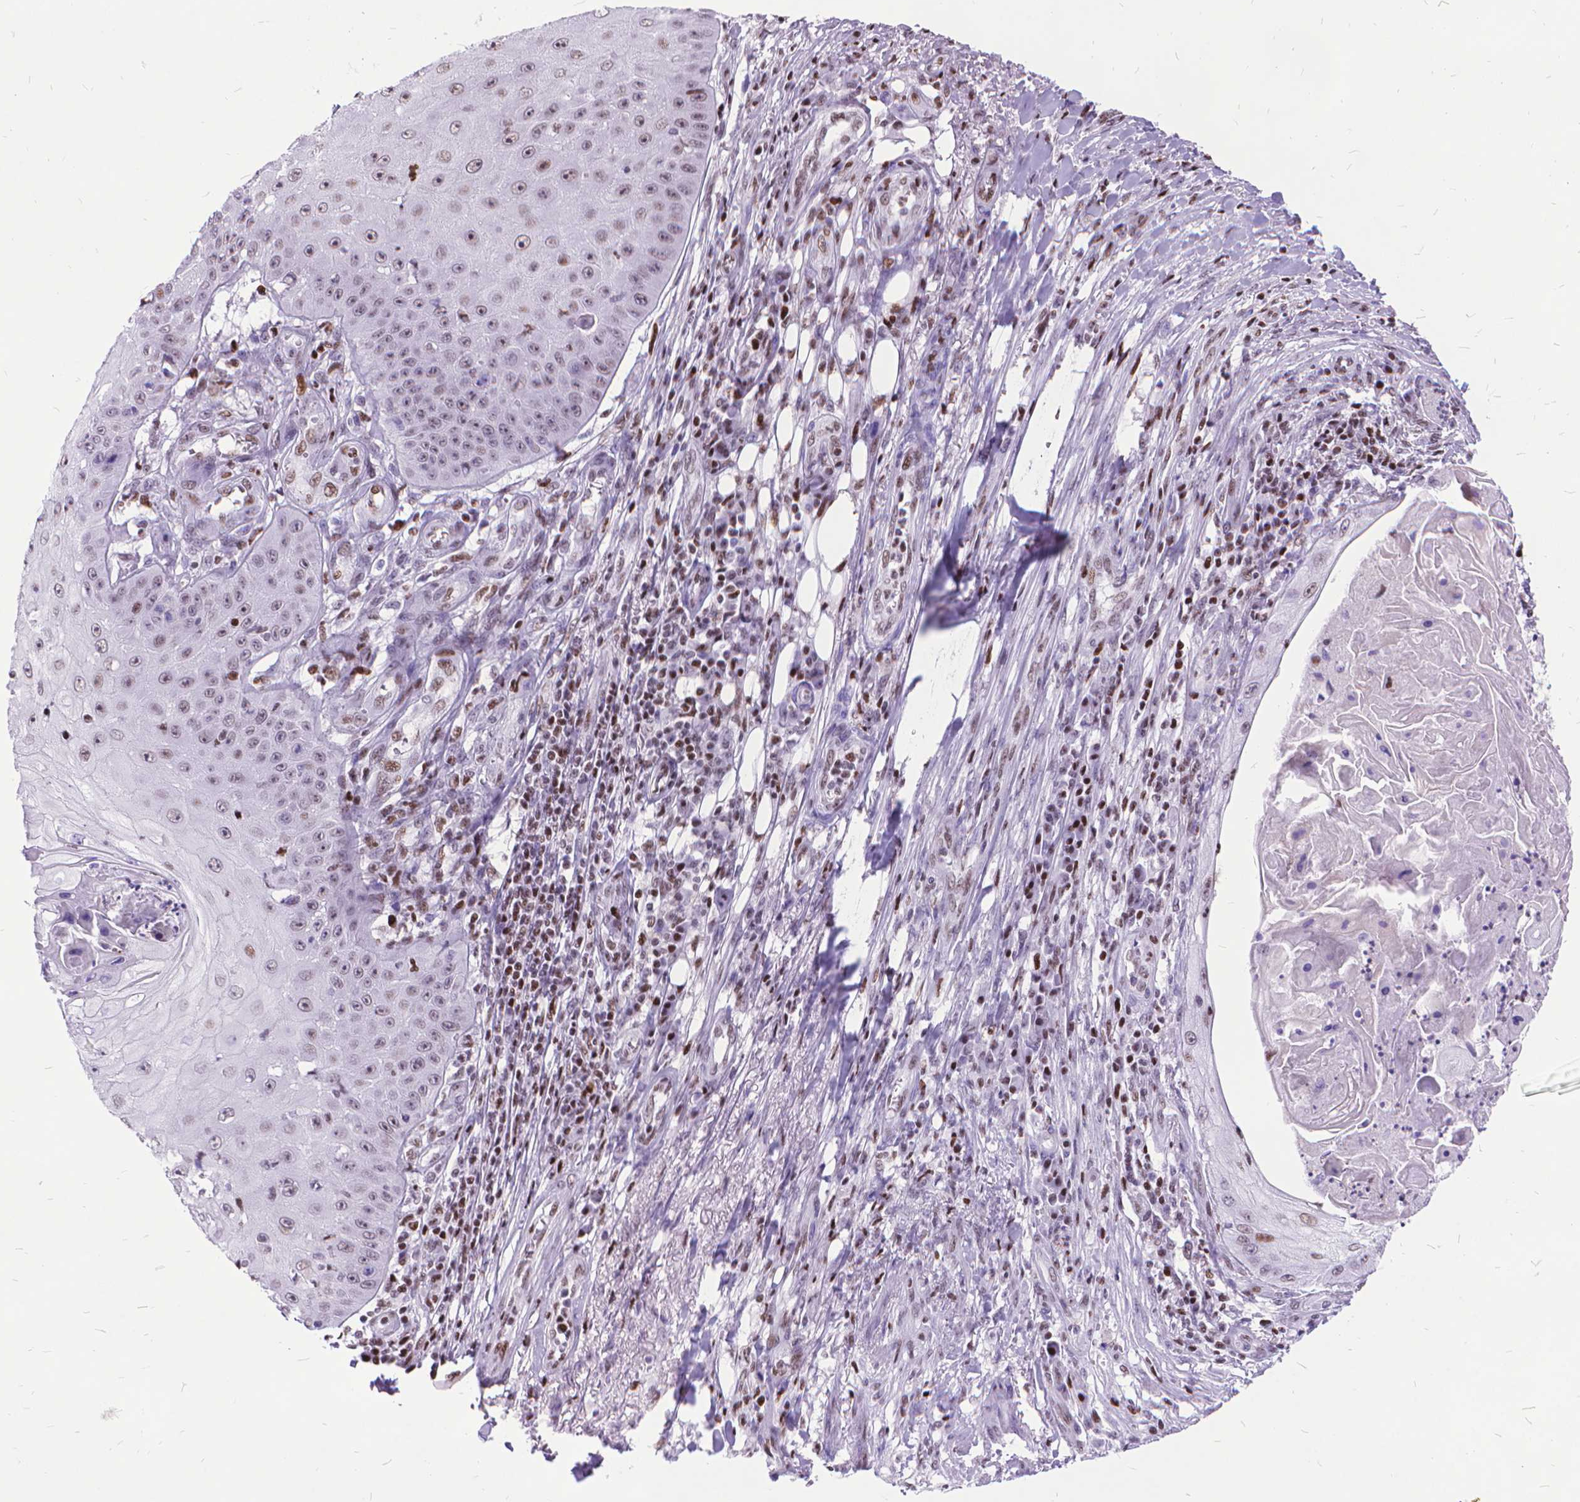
{"staining": {"intensity": "moderate", "quantity": "25%-75%", "location": "nuclear"}, "tissue": "skin cancer", "cell_type": "Tumor cells", "image_type": "cancer", "snomed": [{"axis": "morphology", "description": "Squamous cell carcinoma, NOS"}, {"axis": "topography", "description": "Skin"}], "caption": "A medium amount of moderate nuclear staining is seen in approximately 25%-75% of tumor cells in skin cancer (squamous cell carcinoma) tissue. (Stains: DAB in brown, nuclei in blue, Microscopy: brightfield microscopy at high magnification).", "gene": "POLE4", "patient": {"sex": "male", "age": 70}}